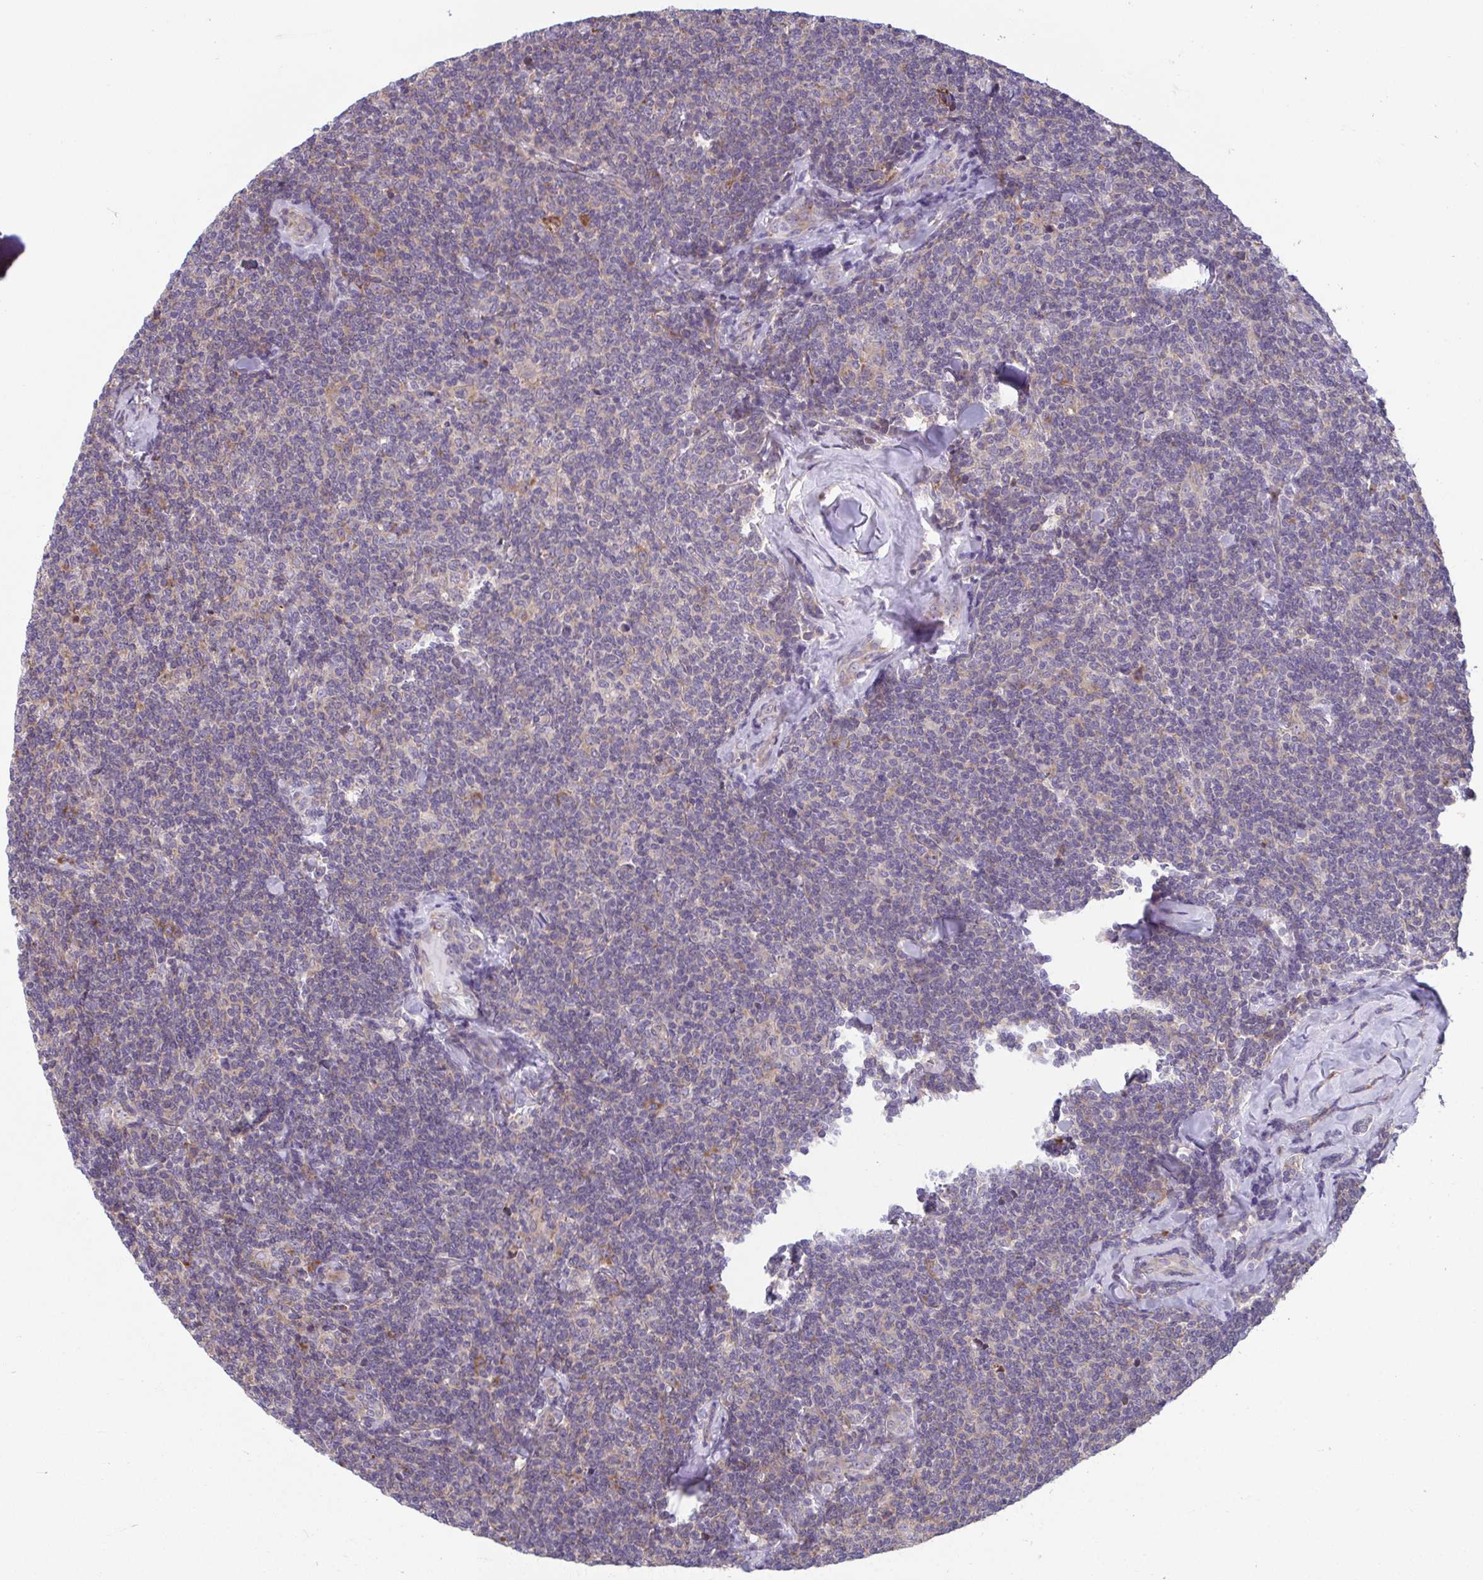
{"staining": {"intensity": "negative", "quantity": "none", "location": "none"}, "tissue": "lymphoma", "cell_type": "Tumor cells", "image_type": "cancer", "snomed": [{"axis": "morphology", "description": "Malignant lymphoma, non-Hodgkin's type, Low grade"}, {"axis": "topography", "description": "Lymph node"}], "caption": "There is no significant positivity in tumor cells of malignant lymphoma, non-Hodgkin's type (low-grade).", "gene": "TMEM108", "patient": {"sex": "female", "age": 56}}